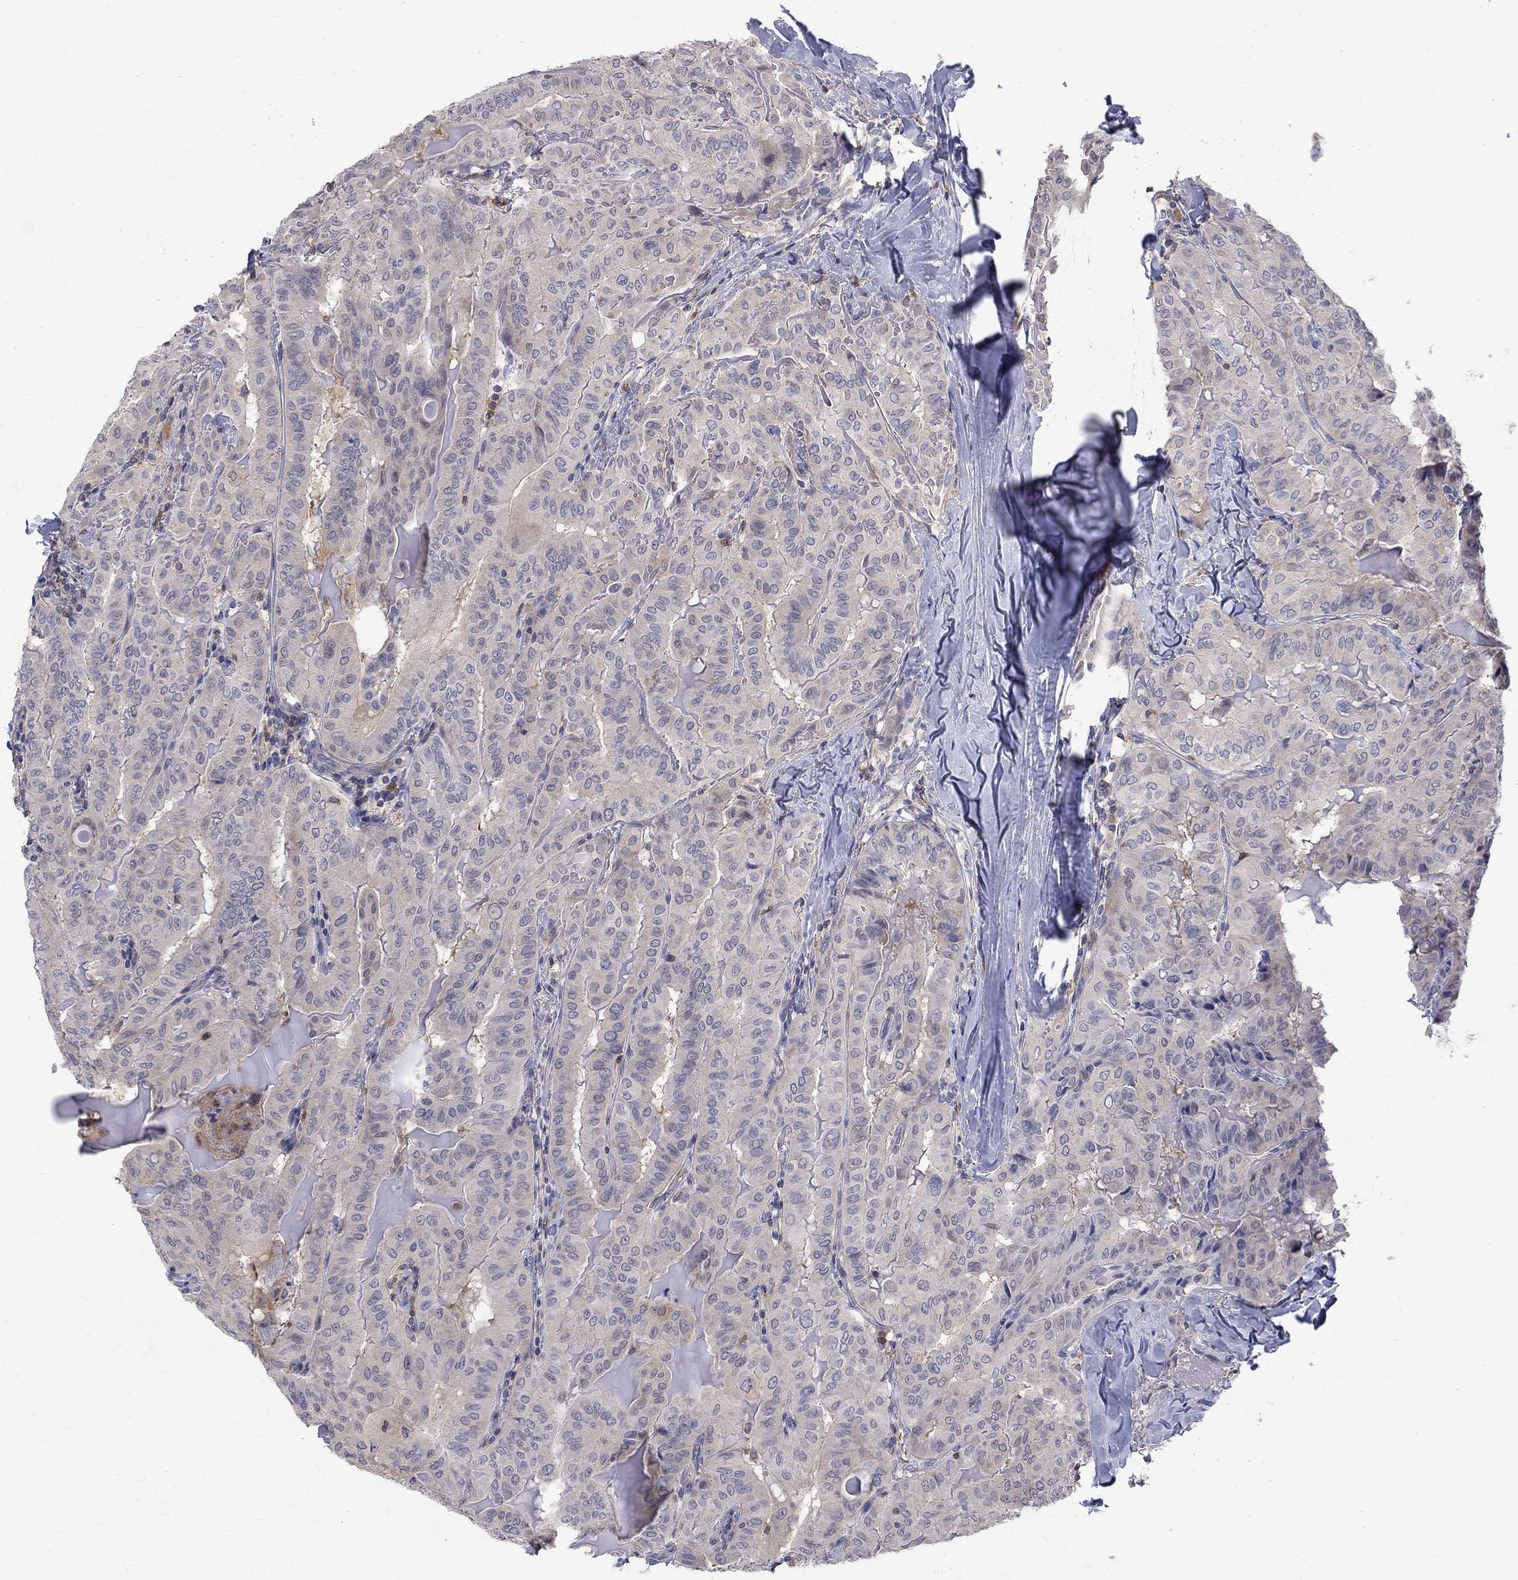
{"staining": {"intensity": "negative", "quantity": "none", "location": "none"}, "tissue": "thyroid cancer", "cell_type": "Tumor cells", "image_type": "cancer", "snomed": [{"axis": "morphology", "description": "Papillary adenocarcinoma, NOS"}, {"axis": "topography", "description": "Thyroid gland"}], "caption": "An immunohistochemistry (IHC) photomicrograph of thyroid cancer is shown. There is no staining in tumor cells of thyroid cancer.", "gene": "HKDC1", "patient": {"sex": "female", "age": 68}}